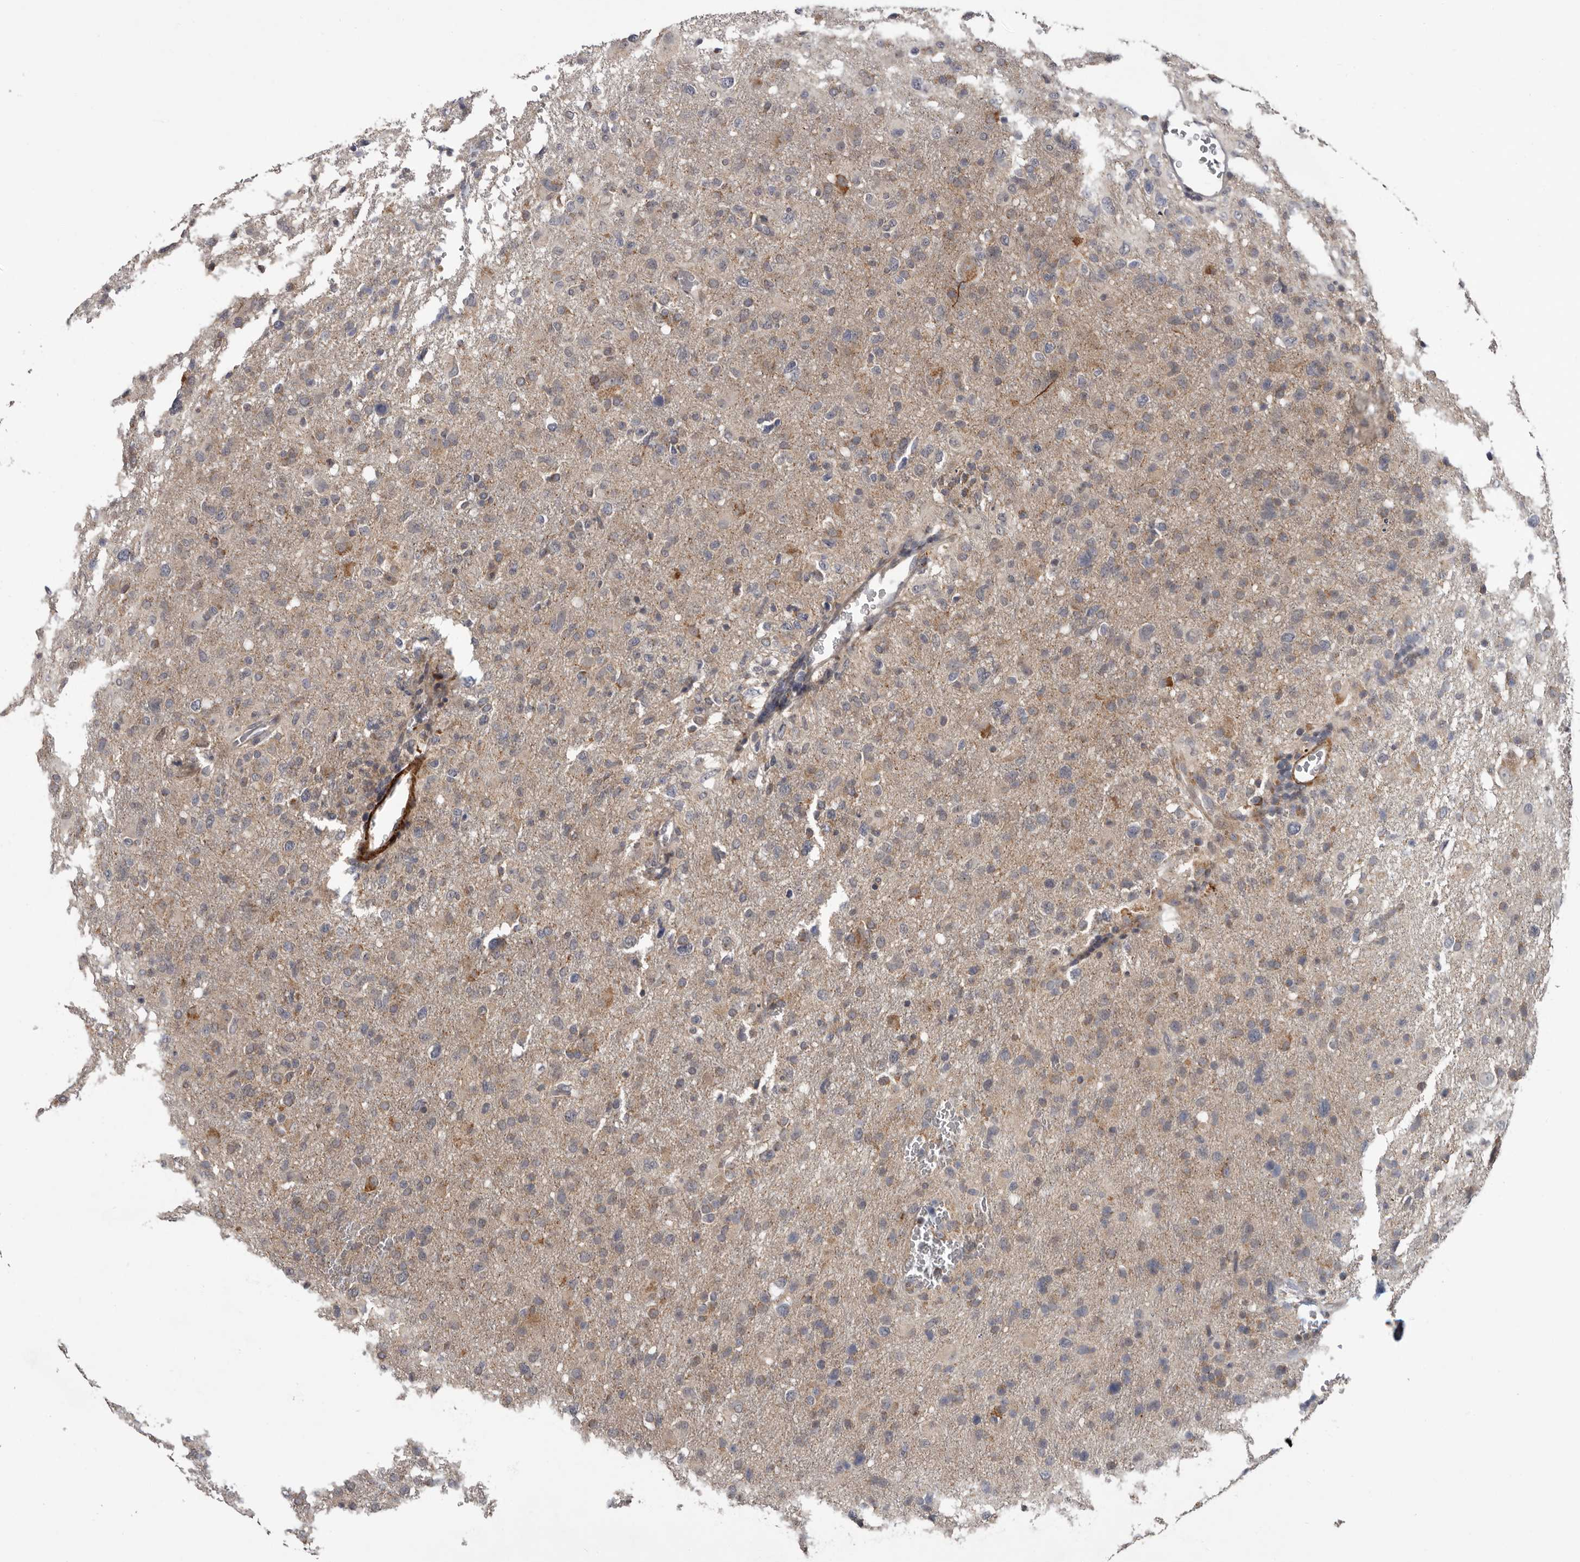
{"staining": {"intensity": "weak", "quantity": "<25%", "location": "cytoplasmic/membranous"}, "tissue": "glioma", "cell_type": "Tumor cells", "image_type": "cancer", "snomed": [{"axis": "morphology", "description": "Glioma, malignant, High grade"}, {"axis": "topography", "description": "Brain"}], "caption": "Human high-grade glioma (malignant) stained for a protein using immunohistochemistry (IHC) demonstrates no staining in tumor cells.", "gene": "FGFR4", "patient": {"sex": "female", "age": 57}}